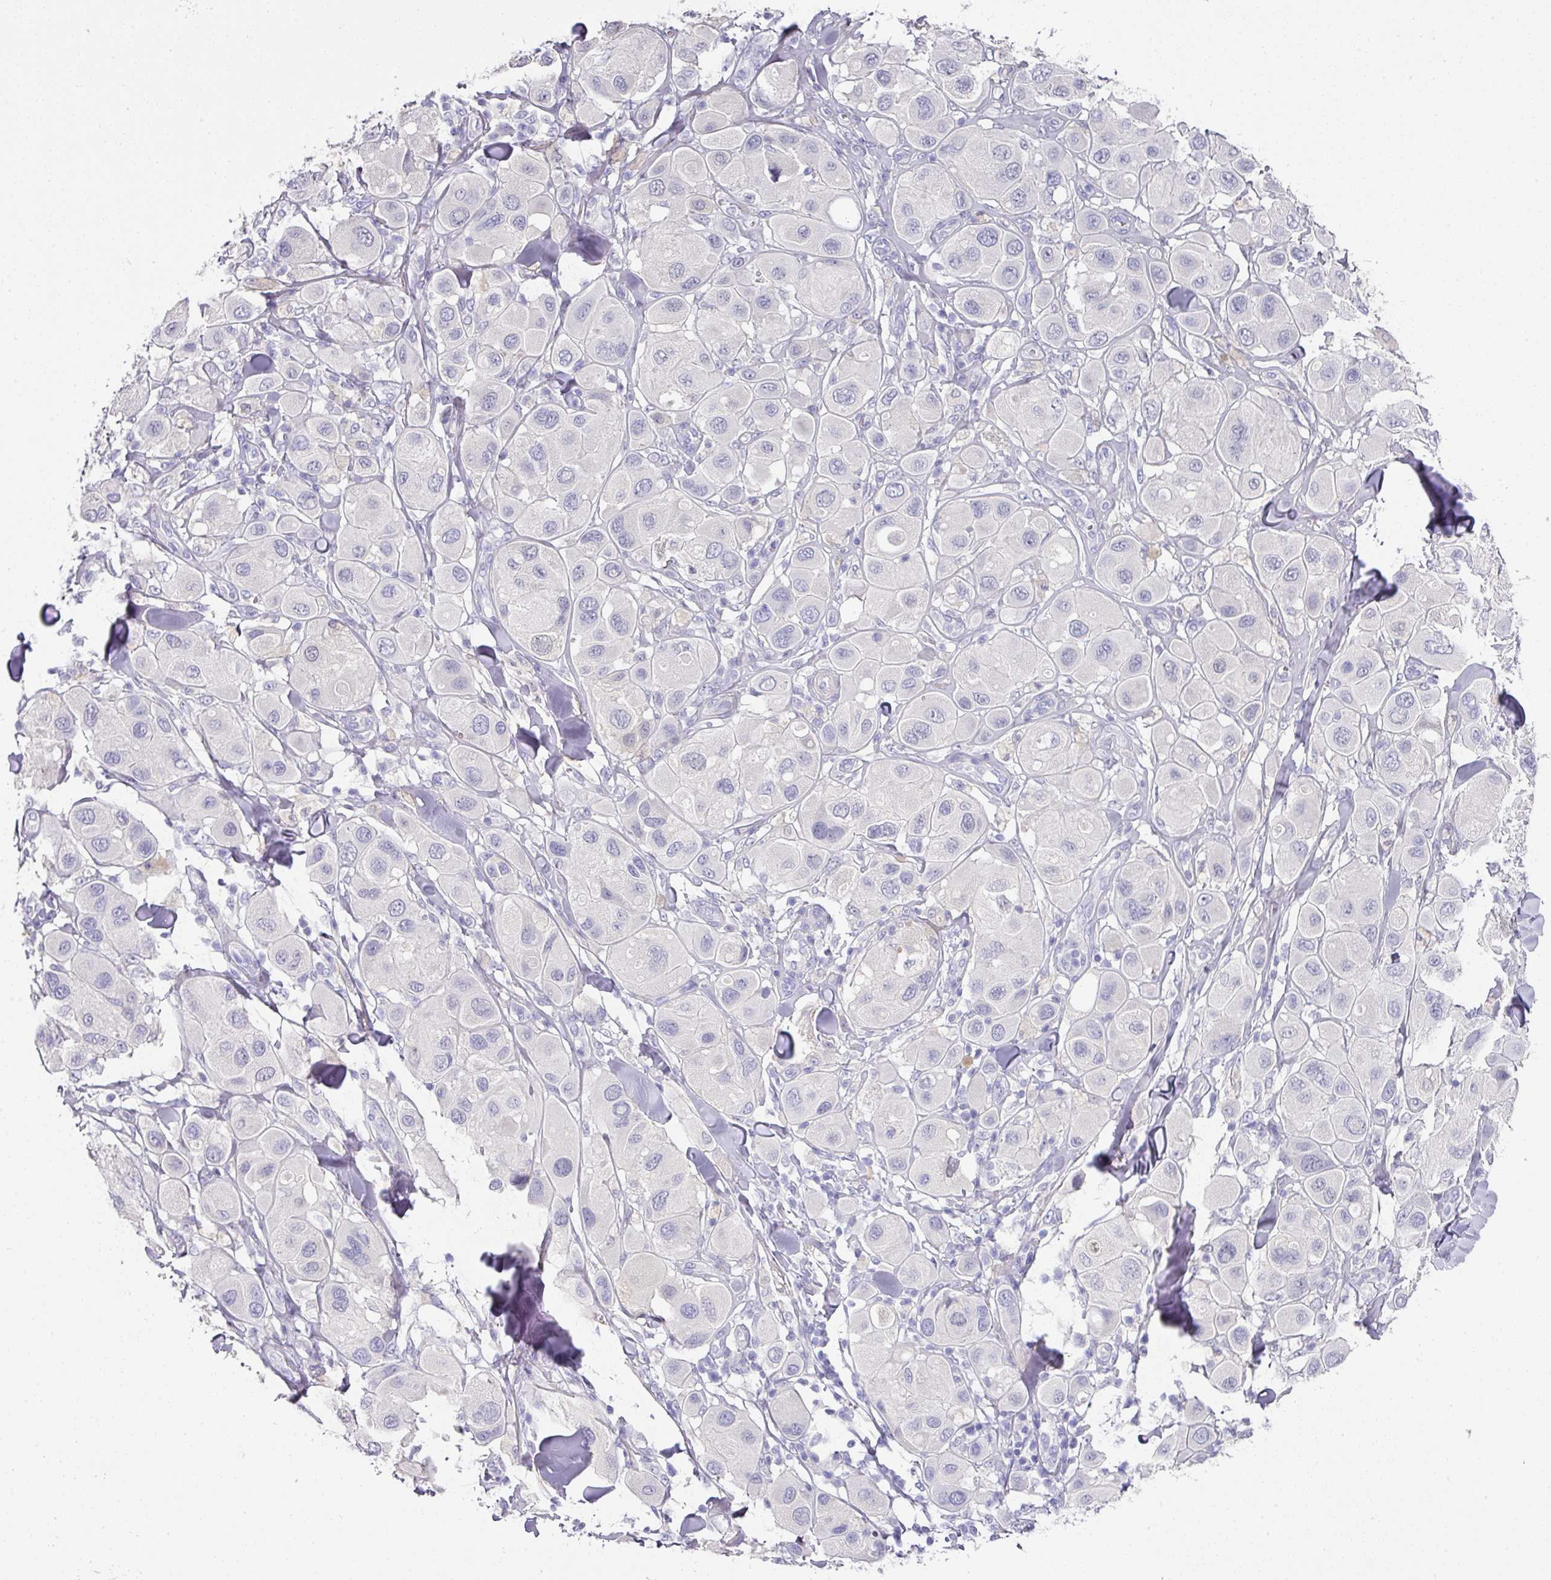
{"staining": {"intensity": "negative", "quantity": "none", "location": "none"}, "tissue": "melanoma", "cell_type": "Tumor cells", "image_type": "cancer", "snomed": [{"axis": "morphology", "description": "Malignant melanoma, Metastatic site"}, {"axis": "topography", "description": "Skin"}], "caption": "This is a histopathology image of immunohistochemistry staining of melanoma, which shows no positivity in tumor cells.", "gene": "TARM1", "patient": {"sex": "male", "age": 41}}